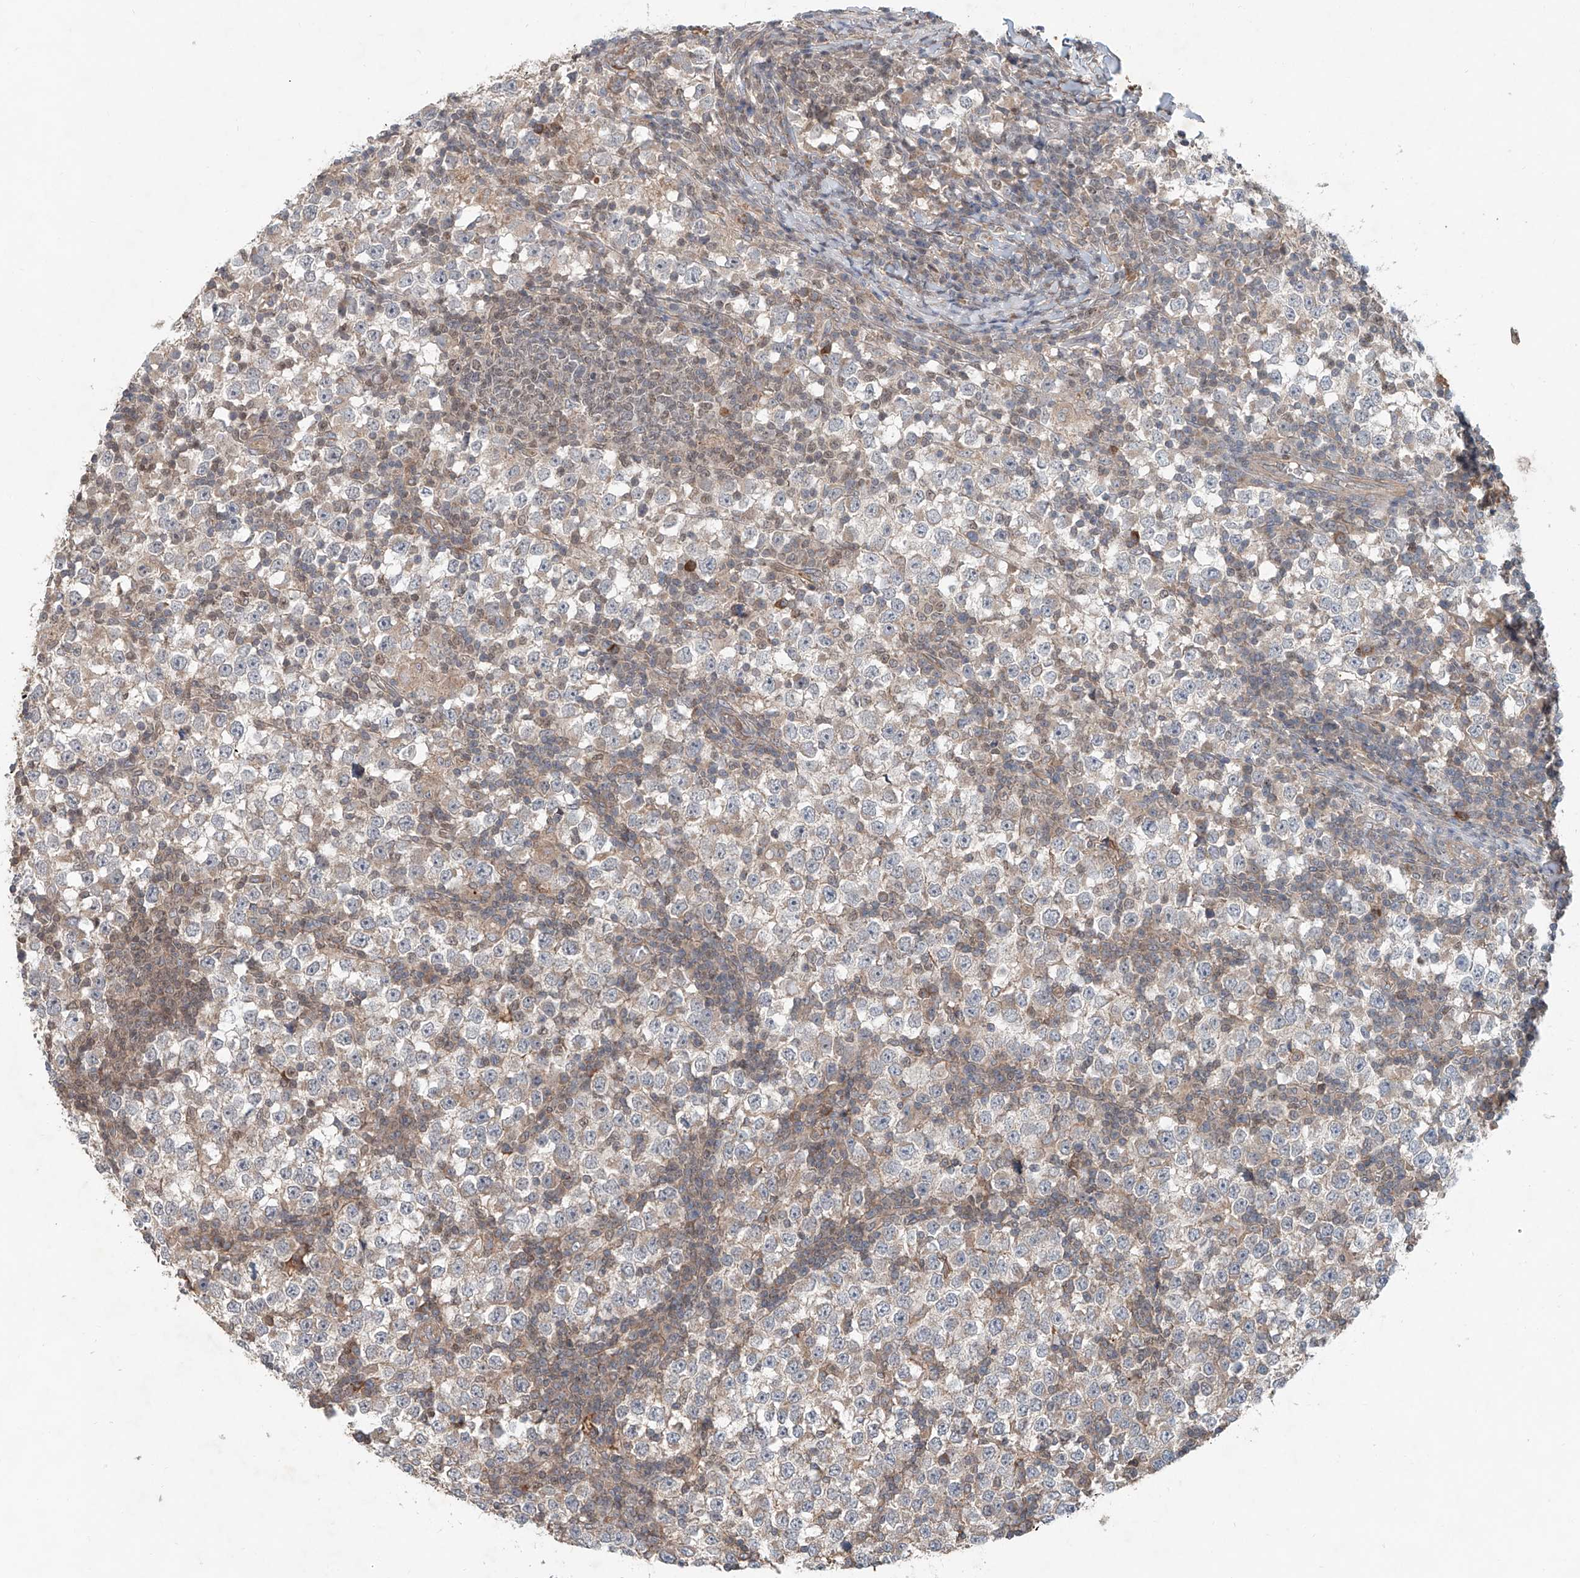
{"staining": {"intensity": "weak", "quantity": "<25%", "location": "cytoplasmic/membranous"}, "tissue": "testis cancer", "cell_type": "Tumor cells", "image_type": "cancer", "snomed": [{"axis": "morphology", "description": "Seminoma, NOS"}, {"axis": "topography", "description": "Testis"}], "caption": "Immunohistochemistry (IHC) photomicrograph of seminoma (testis) stained for a protein (brown), which demonstrates no positivity in tumor cells.", "gene": "ADAM23", "patient": {"sex": "male", "age": 65}}